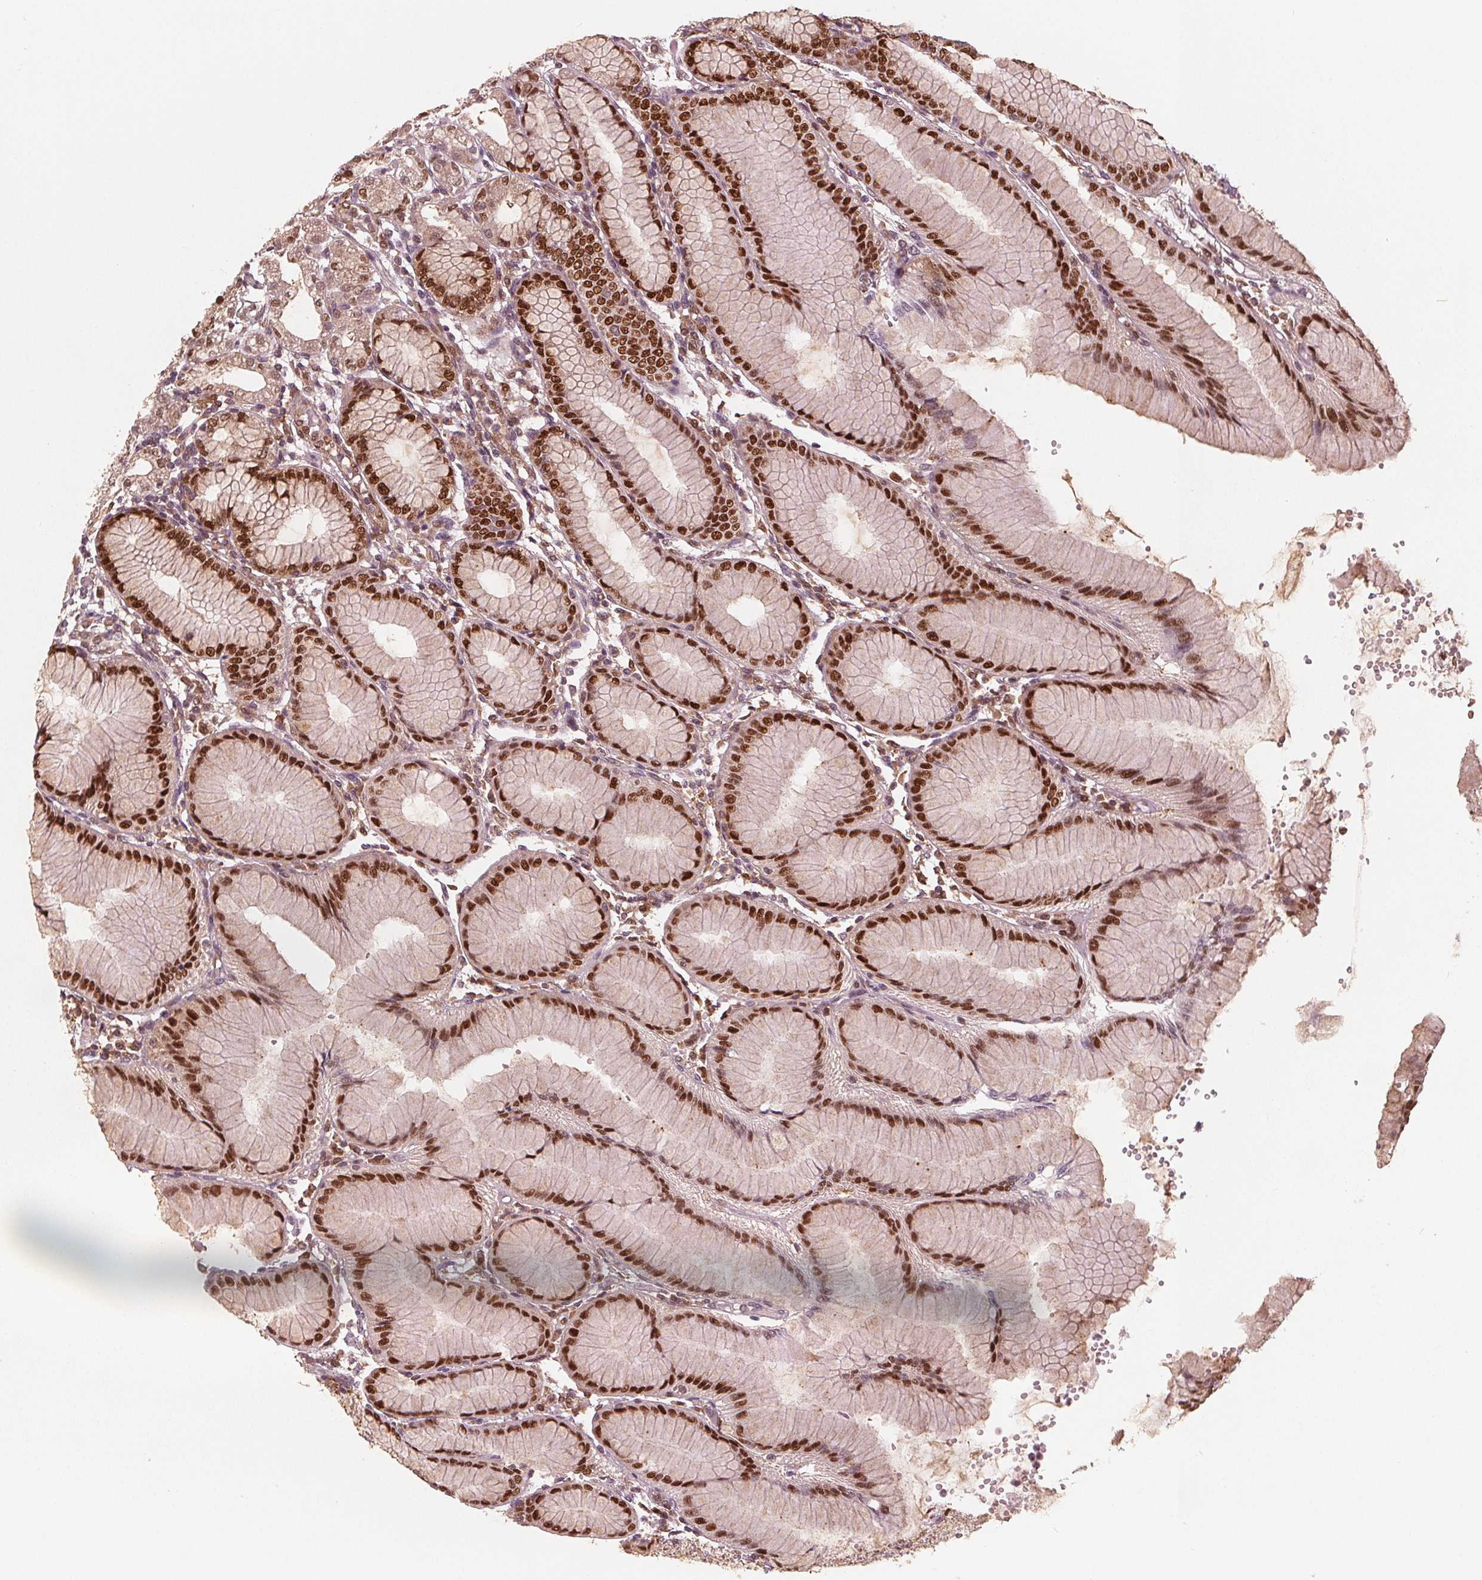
{"staining": {"intensity": "strong", "quantity": "25%-75%", "location": "cytoplasmic/membranous,nuclear"}, "tissue": "stomach", "cell_type": "Glandular cells", "image_type": "normal", "snomed": [{"axis": "morphology", "description": "Normal tissue, NOS"}, {"axis": "topography", "description": "Skeletal muscle"}, {"axis": "topography", "description": "Stomach"}], "caption": "A high amount of strong cytoplasmic/membranous,nuclear expression is identified in about 25%-75% of glandular cells in benign stomach.", "gene": "SQSTM1", "patient": {"sex": "female", "age": 57}}